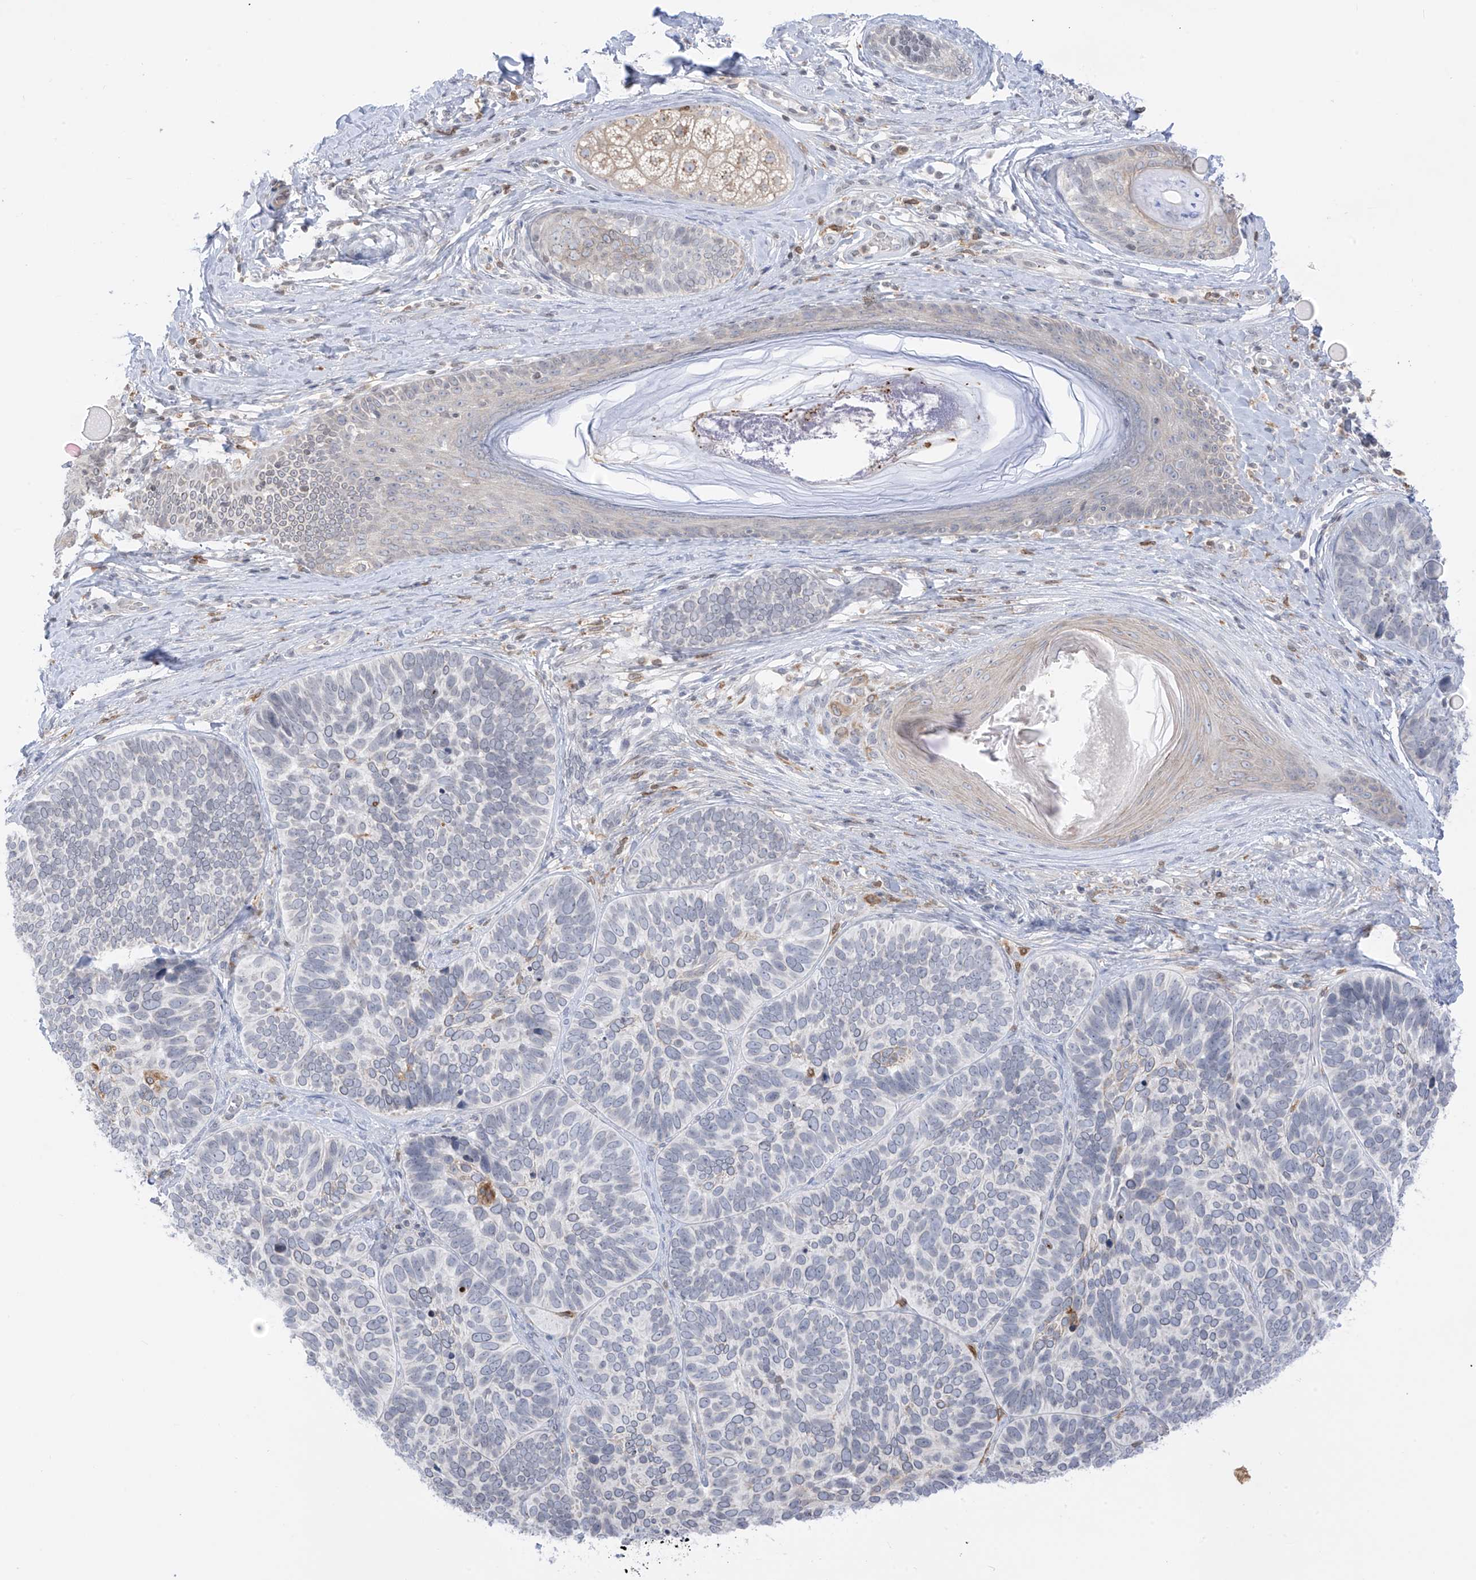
{"staining": {"intensity": "negative", "quantity": "none", "location": "none"}, "tissue": "skin cancer", "cell_type": "Tumor cells", "image_type": "cancer", "snomed": [{"axis": "morphology", "description": "Basal cell carcinoma"}, {"axis": "topography", "description": "Skin"}], "caption": "Immunohistochemical staining of skin cancer (basal cell carcinoma) demonstrates no significant positivity in tumor cells.", "gene": "TBXAS1", "patient": {"sex": "male", "age": 62}}